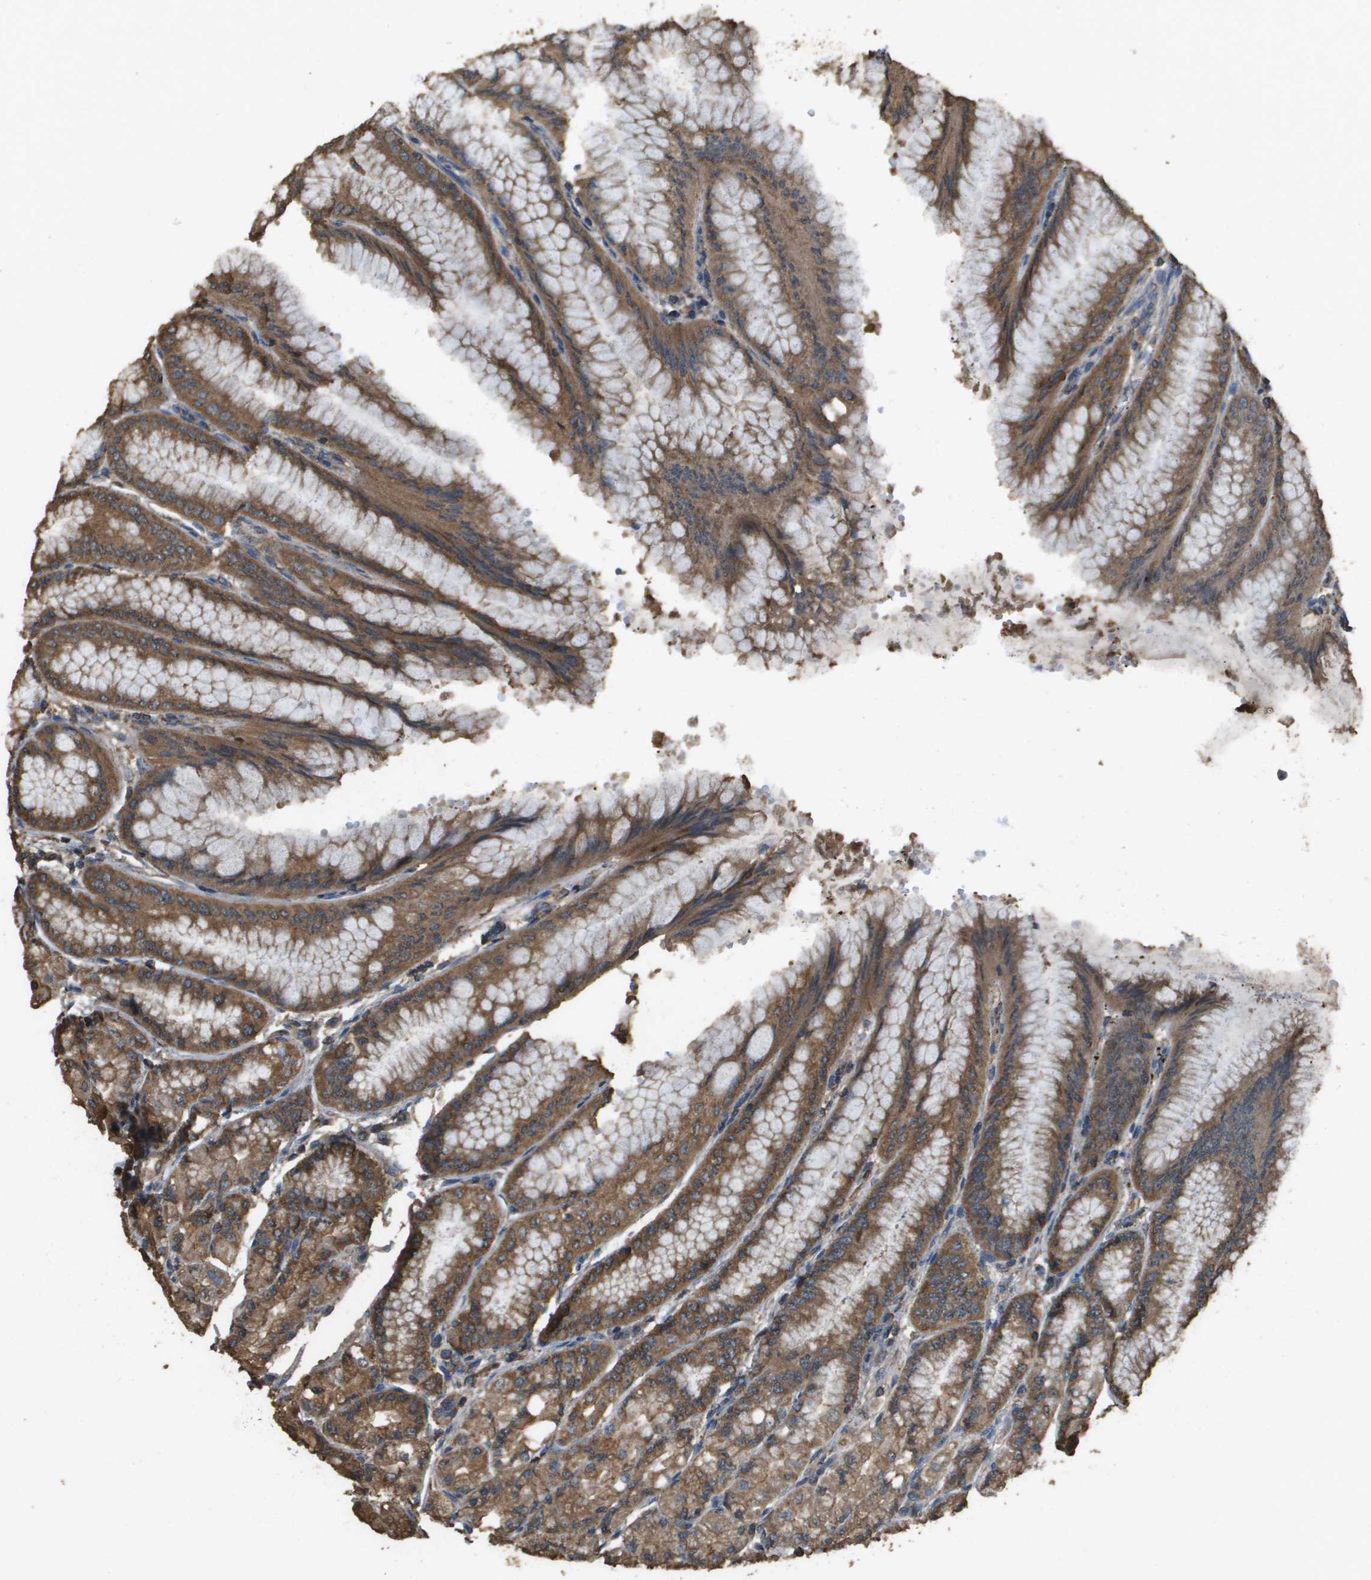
{"staining": {"intensity": "strong", "quantity": ">75%", "location": "cytoplasmic/membranous"}, "tissue": "stomach", "cell_type": "Glandular cells", "image_type": "normal", "snomed": [{"axis": "morphology", "description": "Normal tissue, NOS"}, {"axis": "topography", "description": "Stomach, lower"}], "caption": "Stomach stained with DAB (3,3'-diaminobenzidine) IHC shows high levels of strong cytoplasmic/membranous staining in approximately >75% of glandular cells.", "gene": "MS4A7", "patient": {"sex": "male", "age": 71}}